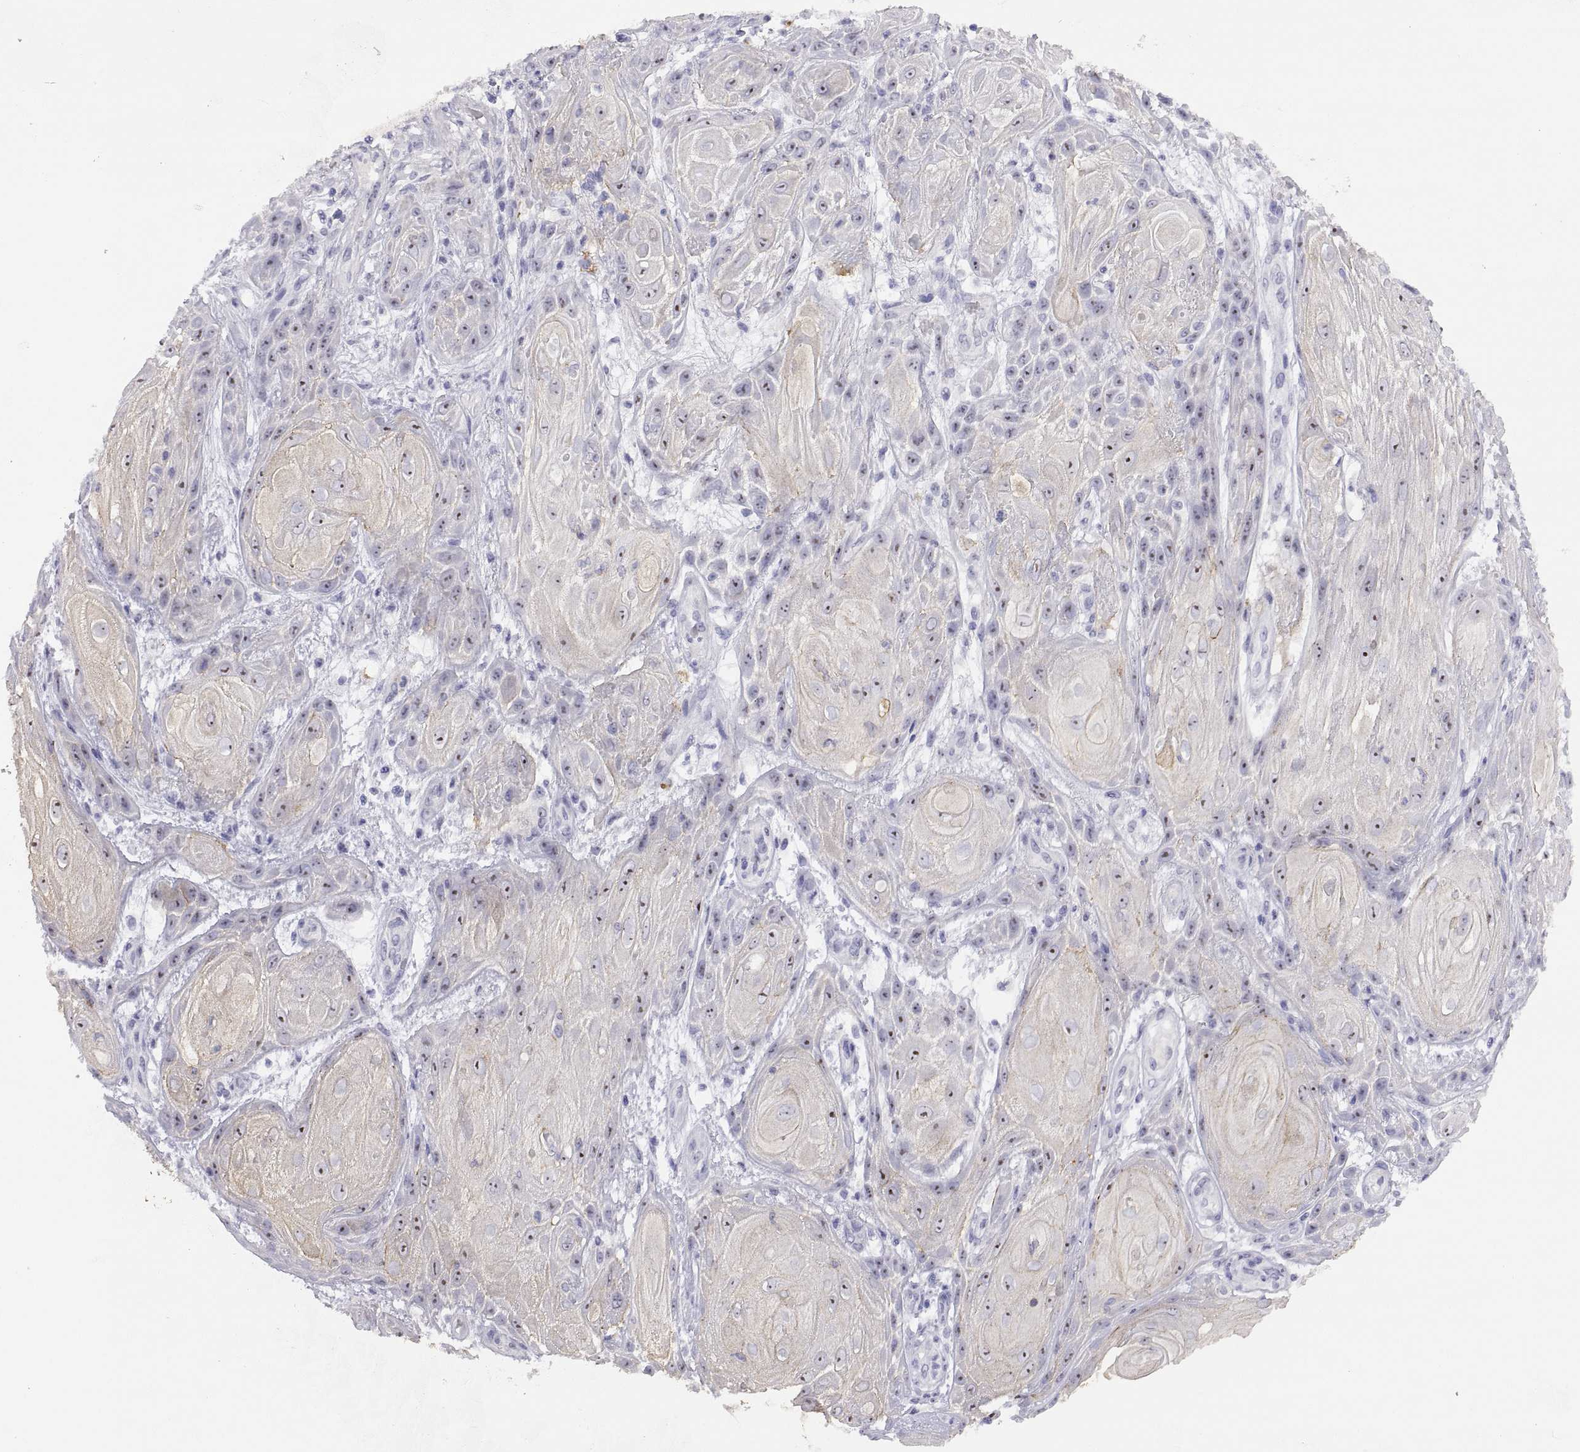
{"staining": {"intensity": "moderate", "quantity": "25%-75%", "location": "nuclear"}, "tissue": "skin cancer", "cell_type": "Tumor cells", "image_type": "cancer", "snomed": [{"axis": "morphology", "description": "Squamous cell carcinoma, NOS"}, {"axis": "topography", "description": "Skin"}], "caption": "The image demonstrates a brown stain indicating the presence of a protein in the nuclear of tumor cells in skin squamous cell carcinoma.", "gene": "VSX2", "patient": {"sex": "male", "age": 62}}